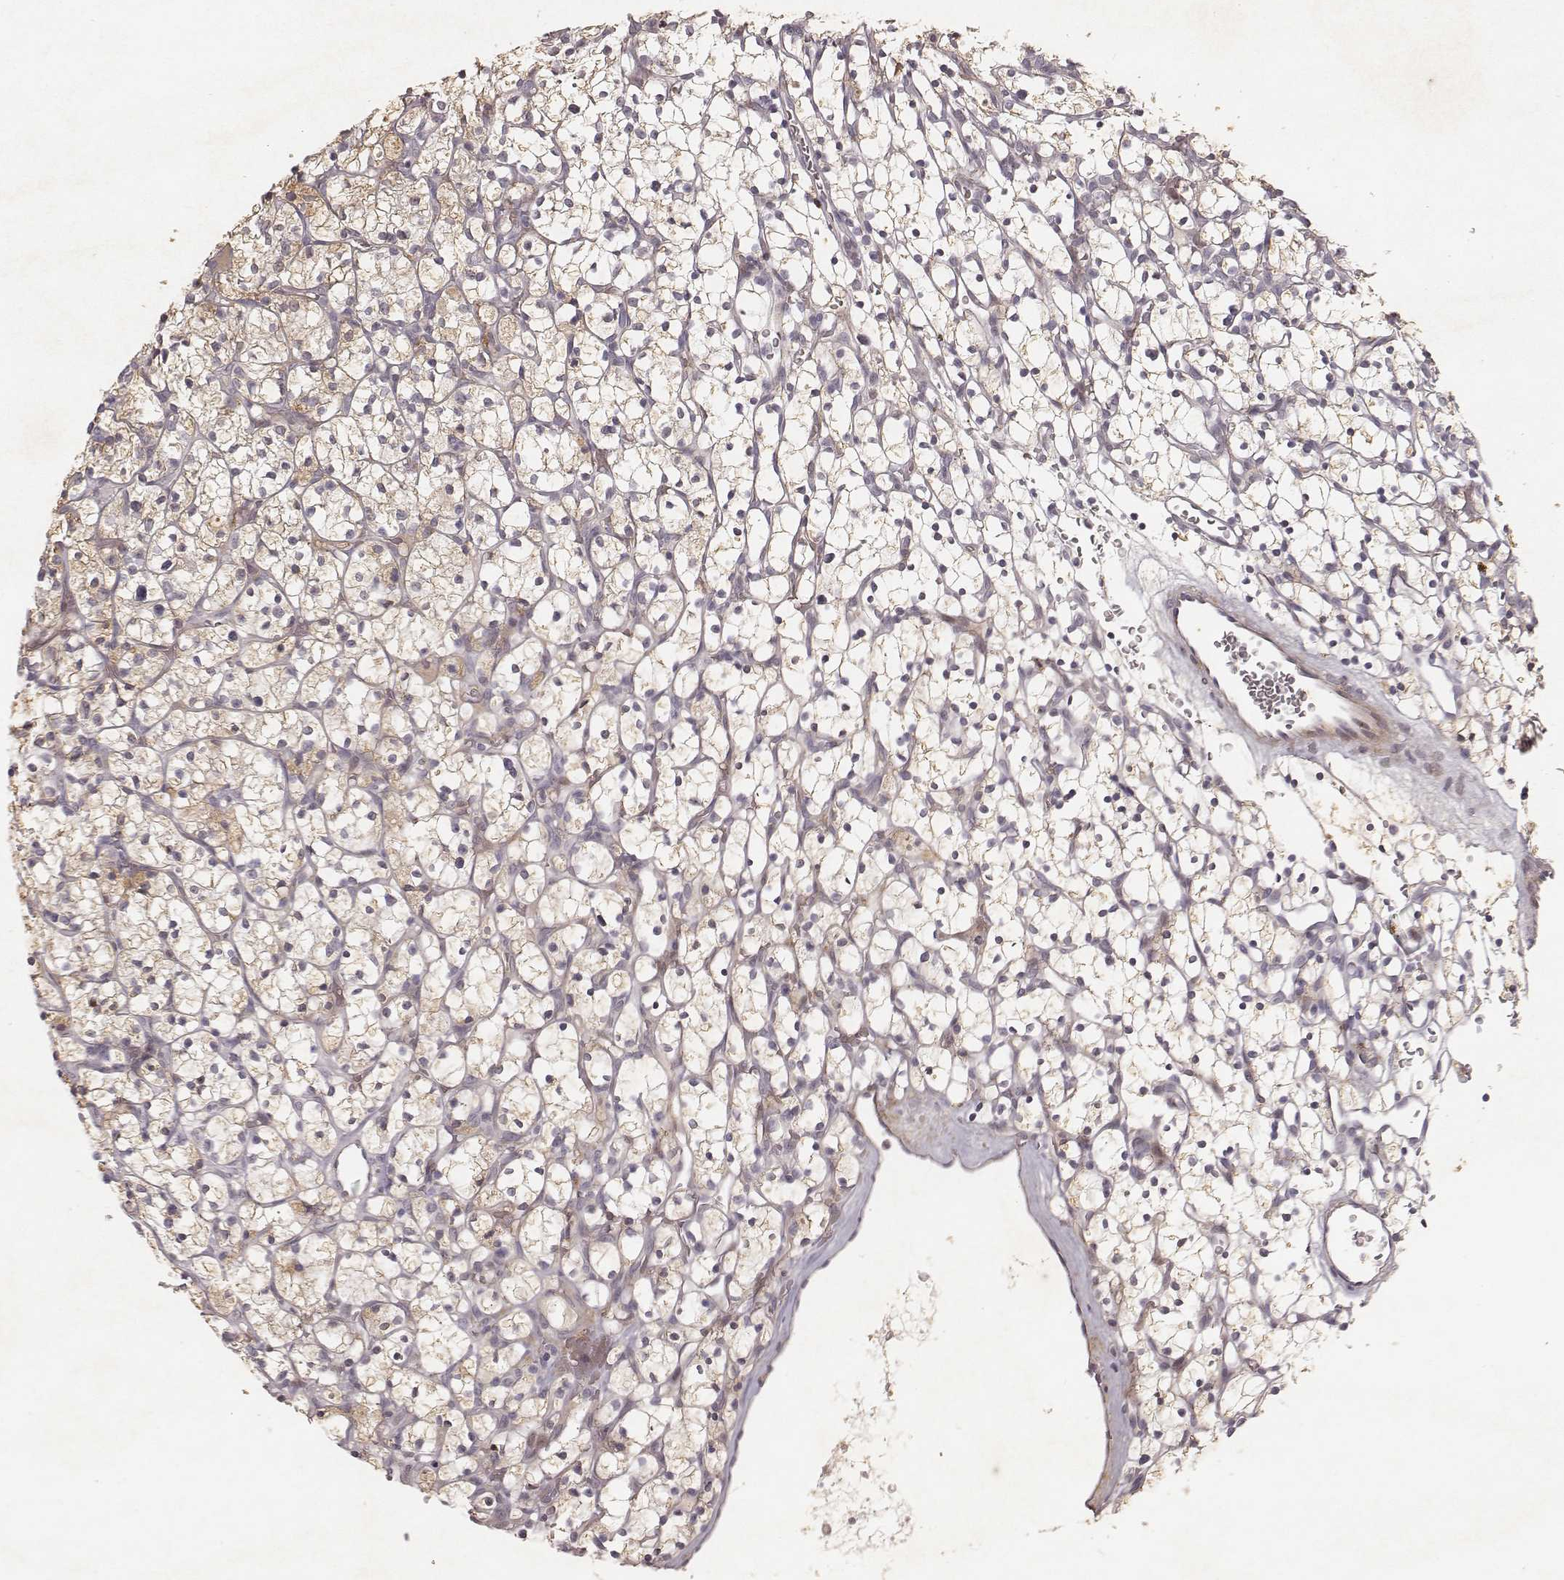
{"staining": {"intensity": "weak", "quantity": "<25%", "location": "cytoplasmic/membranous"}, "tissue": "renal cancer", "cell_type": "Tumor cells", "image_type": "cancer", "snomed": [{"axis": "morphology", "description": "Adenocarcinoma, NOS"}, {"axis": "topography", "description": "Kidney"}], "caption": "Tumor cells show no significant staining in adenocarcinoma (renal).", "gene": "MADCAM1", "patient": {"sex": "female", "age": 64}}